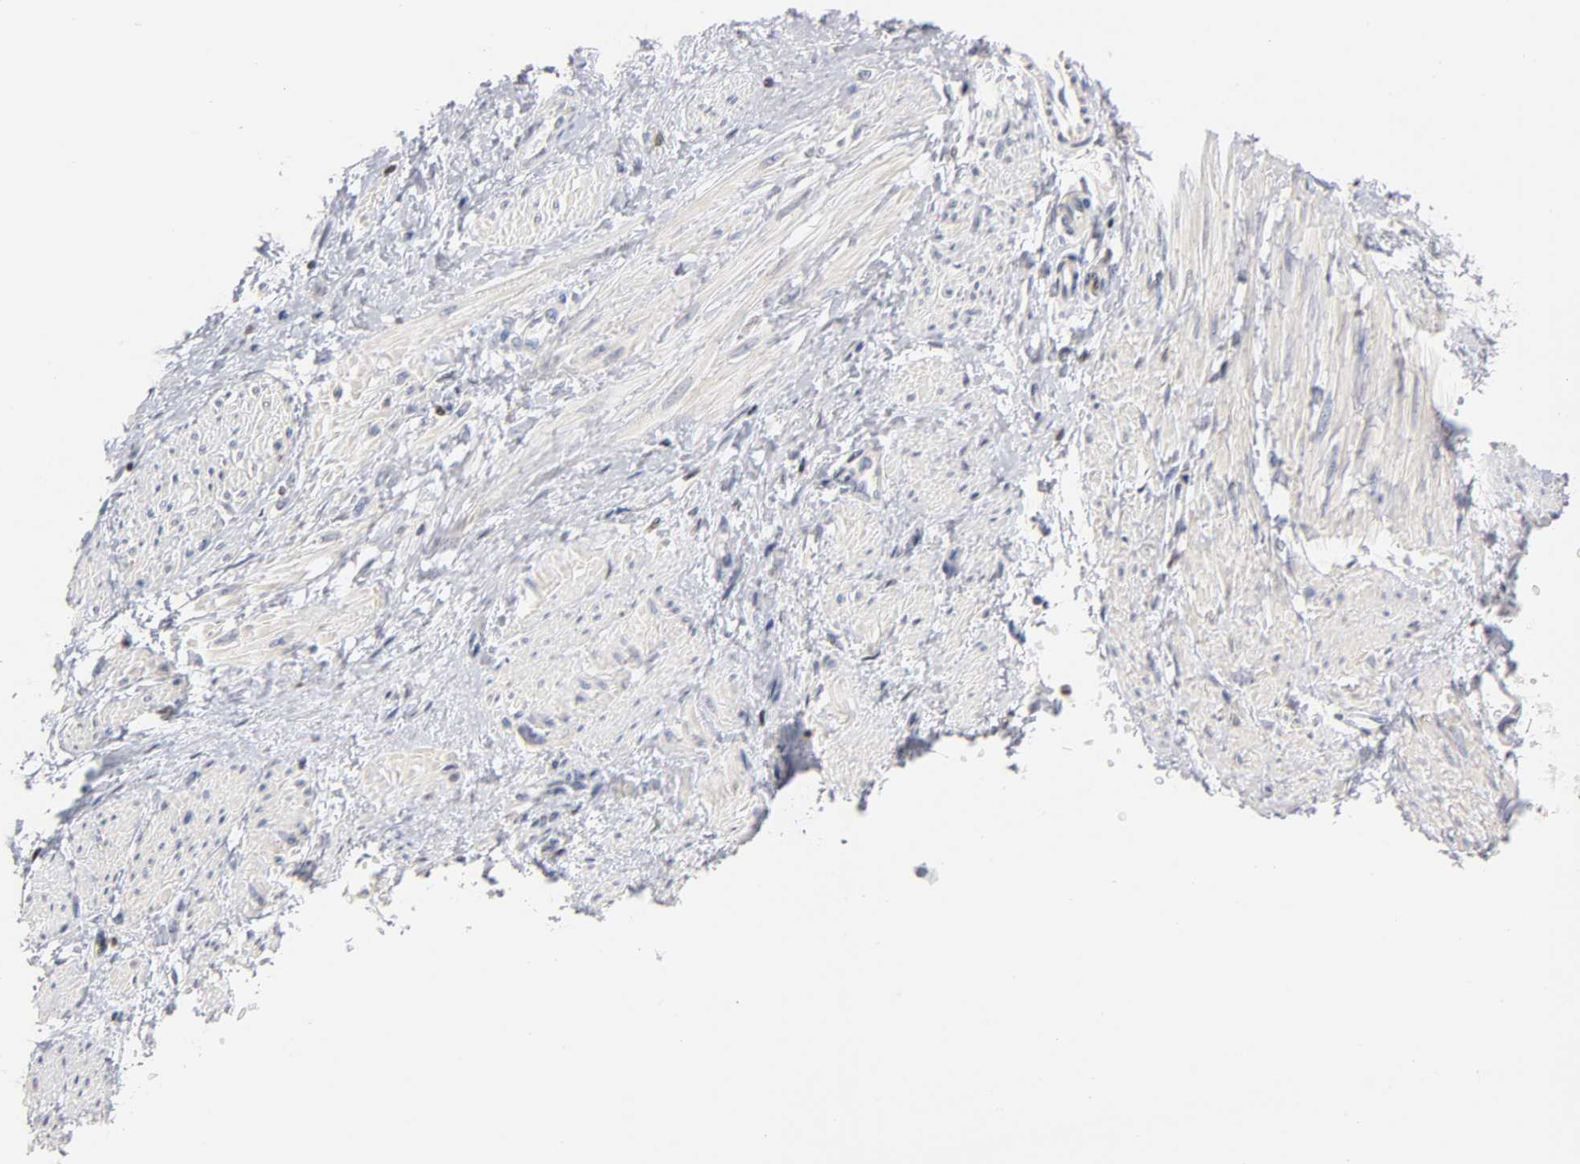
{"staining": {"intensity": "negative", "quantity": "none", "location": "none"}, "tissue": "smooth muscle", "cell_type": "Smooth muscle cells", "image_type": "normal", "snomed": [{"axis": "morphology", "description": "Normal tissue, NOS"}, {"axis": "topography", "description": "Smooth muscle"}, {"axis": "topography", "description": "Uterus"}], "caption": "This is a histopathology image of IHC staining of benign smooth muscle, which shows no staining in smooth muscle cells. Nuclei are stained in blue.", "gene": "RUNX1", "patient": {"sex": "female", "age": 39}}